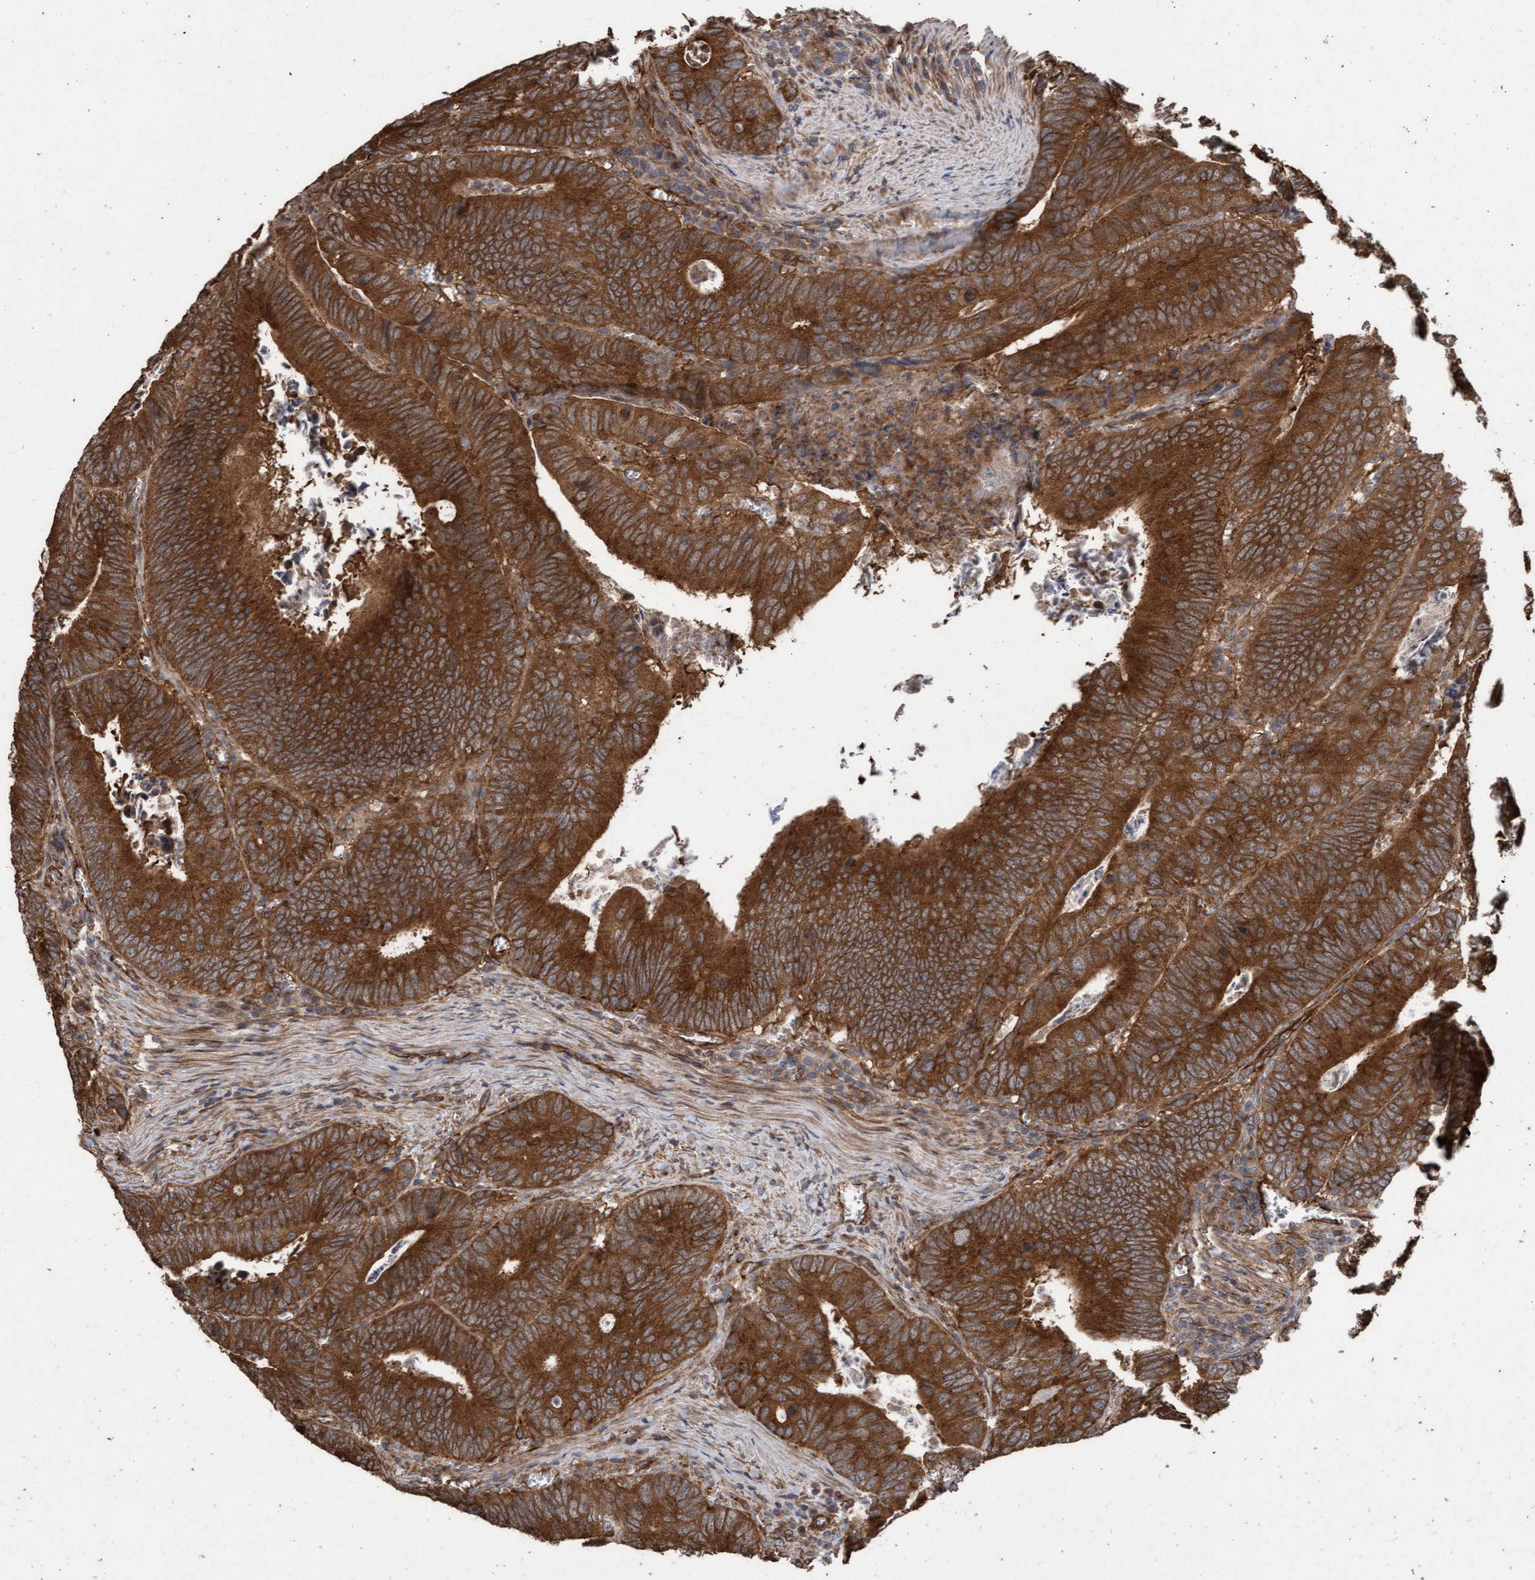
{"staining": {"intensity": "strong", "quantity": ">75%", "location": "cytoplasmic/membranous"}, "tissue": "colorectal cancer", "cell_type": "Tumor cells", "image_type": "cancer", "snomed": [{"axis": "morphology", "description": "Inflammation, NOS"}, {"axis": "morphology", "description": "Adenocarcinoma, NOS"}, {"axis": "topography", "description": "Colon"}], "caption": "A brown stain labels strong cytoplasmic/membranous staining of a protein in human colorectal cancer (adenocarcinoma) tumor cells. (DAB IHC with brightfield microscopy, high magnification).", "gene": "CDC42EP4", "patient": {"sex": "male", "age": 72}}